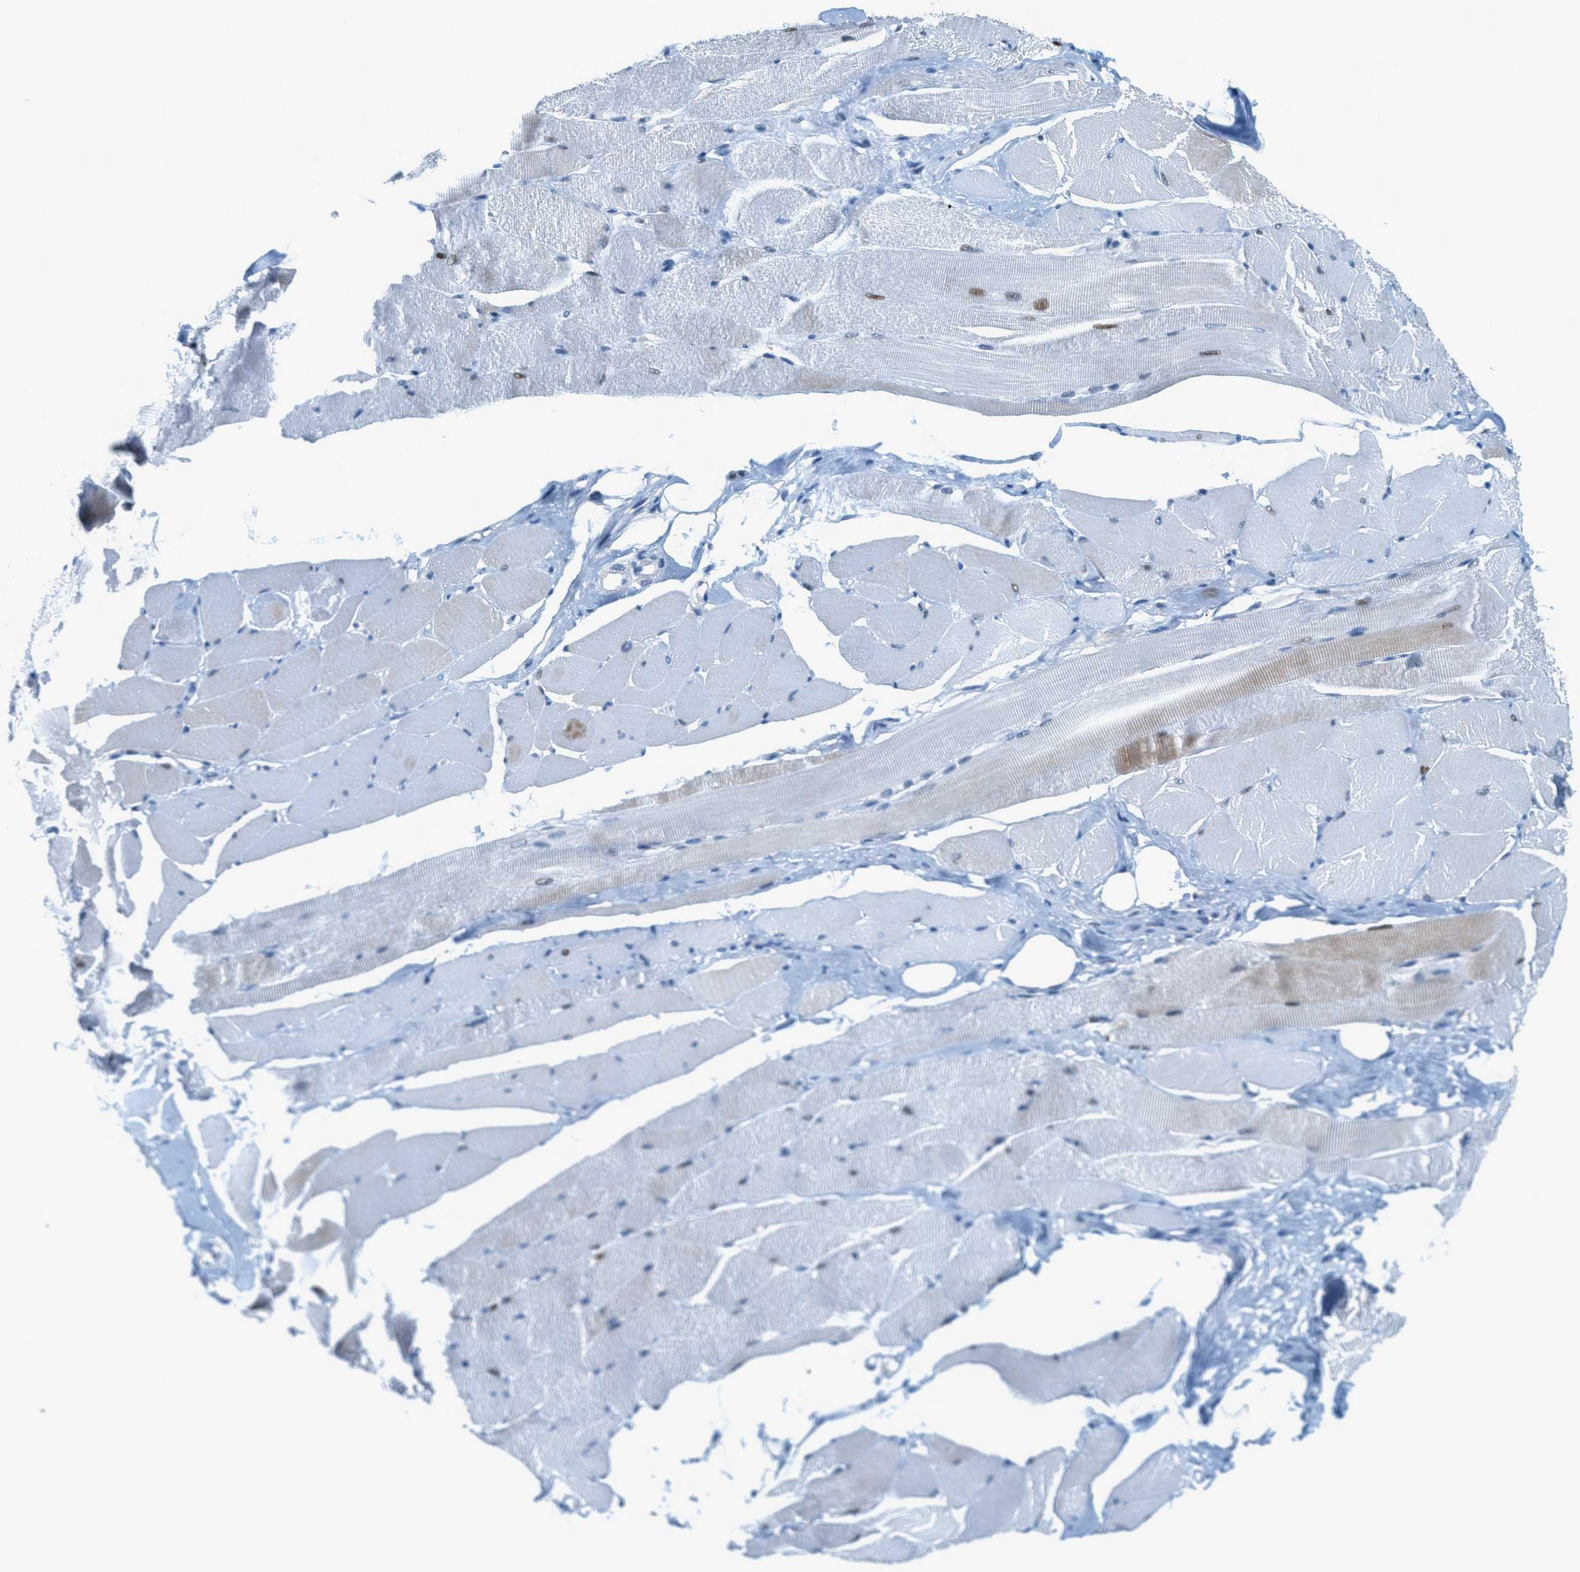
{"staining": {"intensity": "weak", "quantity": "<25%", "location": "cytoplasmic/membranous,nuclear"}, "tissue": "skeletal muscle", "cell_type": "Myocytes", "image_type": "normal", "snomed": [{"axis": "morphology", "description": "Normal tissue, NOS"}, {"axis": "topography", "description": "Skeletal muscle"}, {"axis": "topography", "description": "Peripheral nerve tissue"}], "caption": "An immunohistochemistry (IHC) histopathology image of benign skeletal muscle is shown. There is no staining in myocytes of skeletal muscle.", "gene": "CYP4X1", "patient": {"sex": "female", "age": 84}}